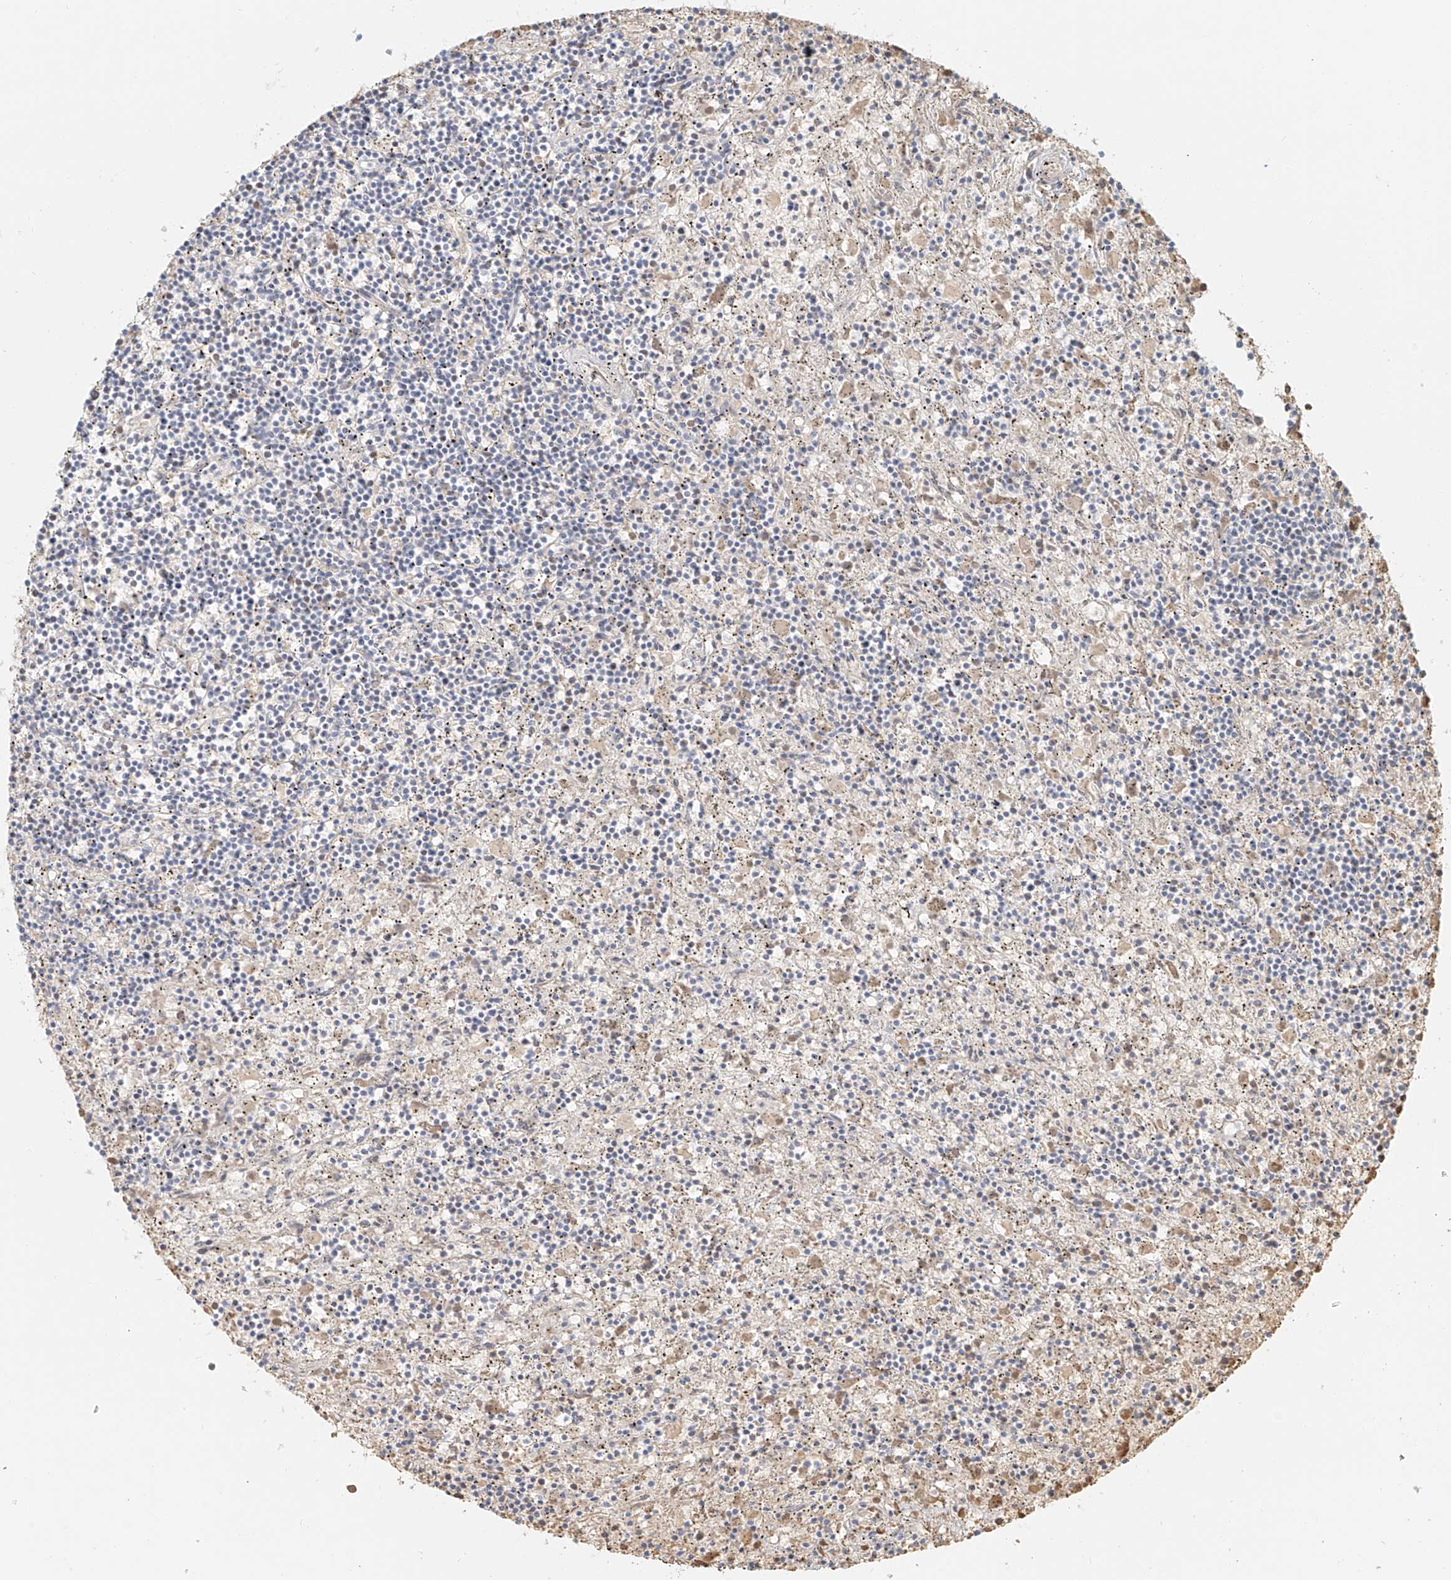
{"staining": {"intensity": "negative", "quantity": "none", "location": "none"}, "tissue": "lymphoma", "cell_type": "Tumor cells", "image_type": "cancer", "snomed": [{"axis": "morphology", "description": "Malignant lymphoma, non-Hodgkin's type, Low grade"}, {"axis": "topography", "description": "Spleen"}], "caption": "Immunohistochemistry photomicrograph of malignant lymphoma, non-Hodgkin's type (low-grade) stained for a protein (brown), which reveals no staining in tumor cells. (Stains: DAB (3,3'-diaminobenzidine) IHC with hematoxylin counter stain, Microscopy: brightfield microscopy at high magnification).", "gene": "UPK1B", "patient": {"sex": "male", "age": 76}}